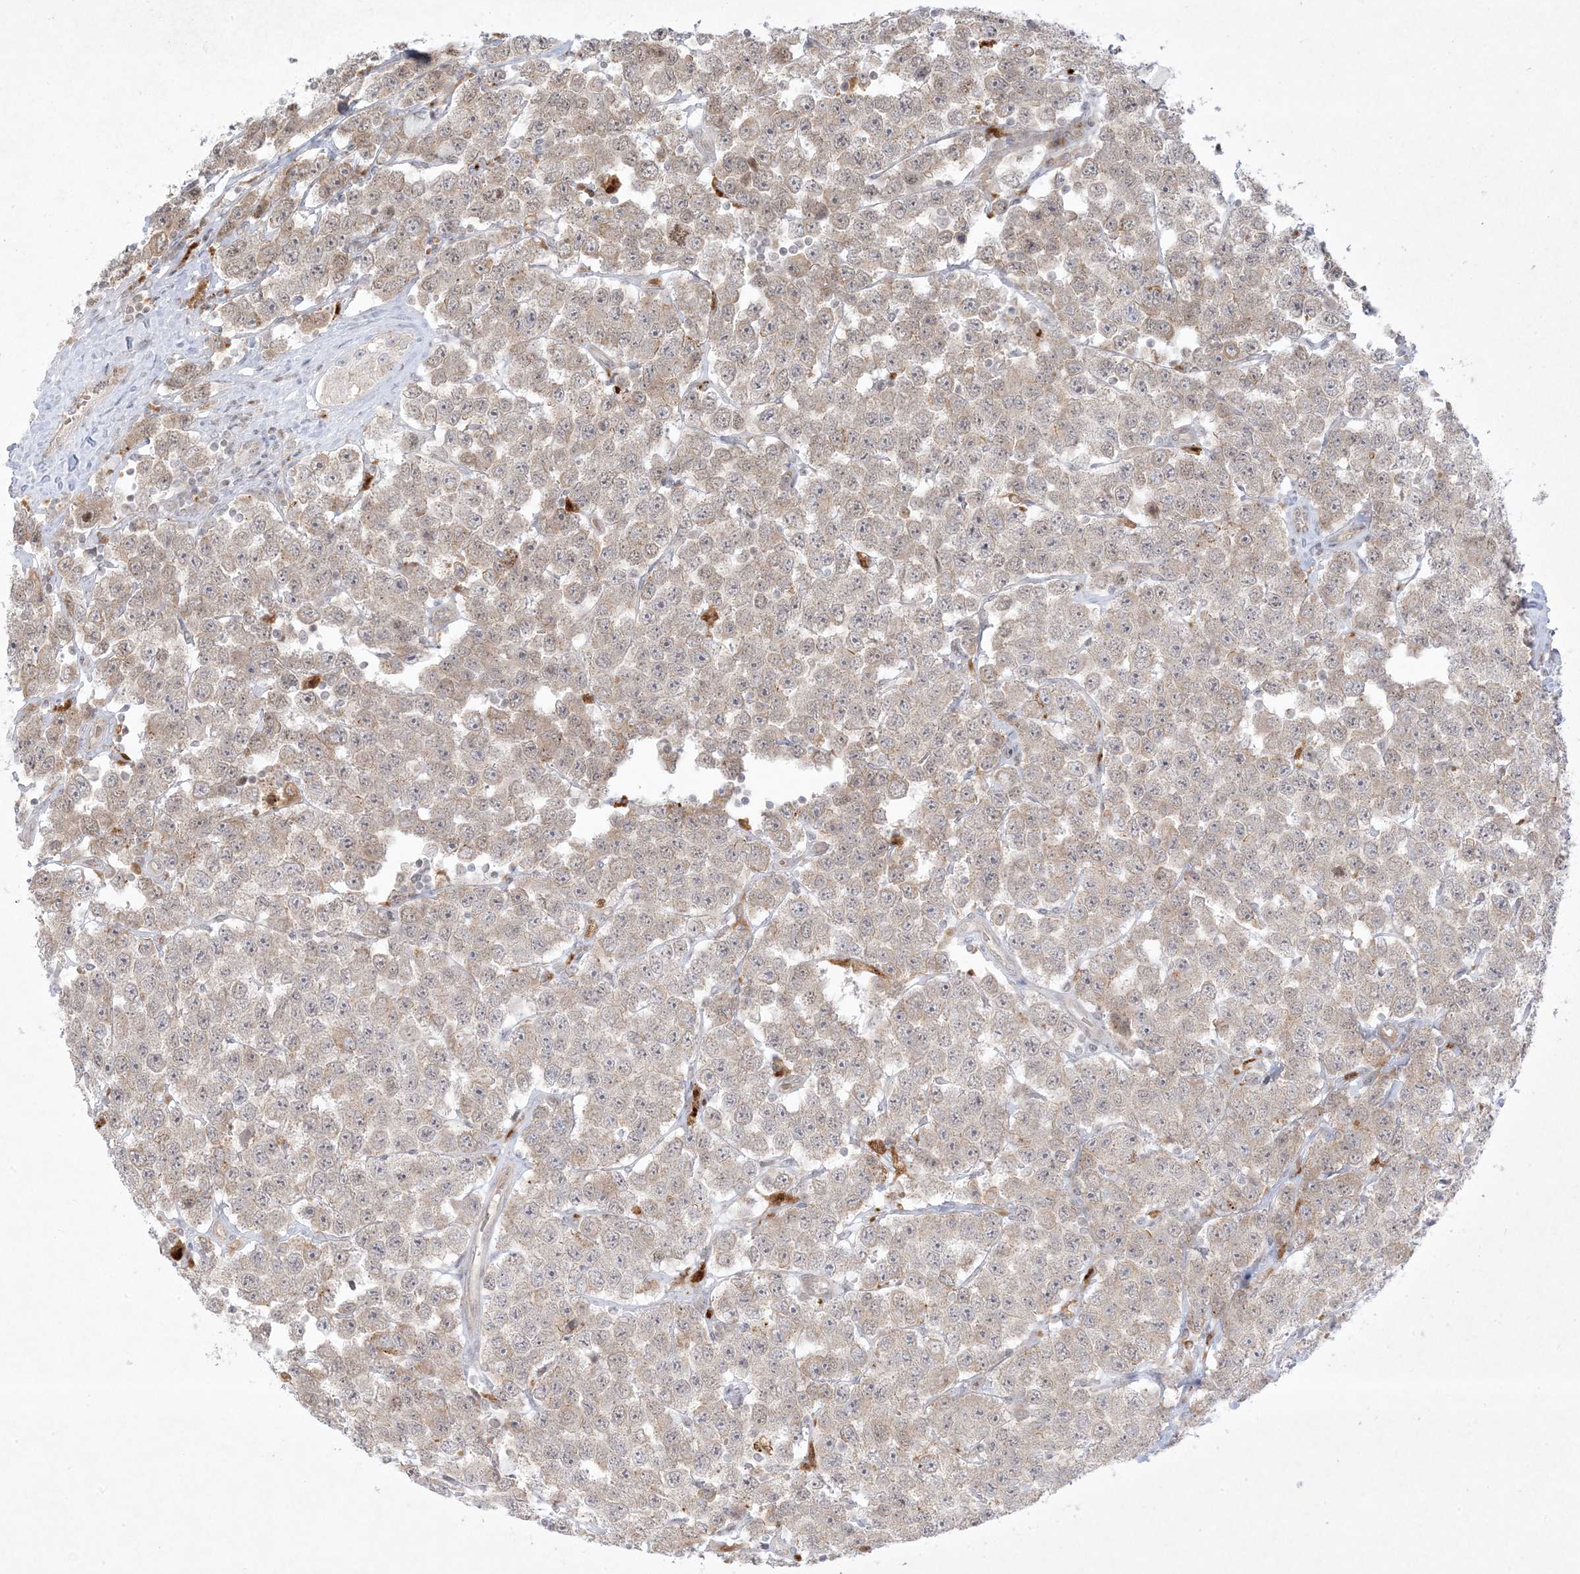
{"staining": {"intensity": "weak", "quantity": ">75%", "location": "cytoplasmic/membranous"}, "tissue": "testis cancer", "cell_type": "Tumor cells", "image_type": "cancer", "snomed": [{"axis": "morphology", "description": "Seminoma, NOS"}, {"axis": "topography", "description": "Testis"}], "caption": "Tumor cells display low levels of weak cytoplasmic/membranous positivity in approximately >75% of cells in testis cancer (seminoma).", "gene": "PTK6", "patient": {"sex": "male", "age": 28}}